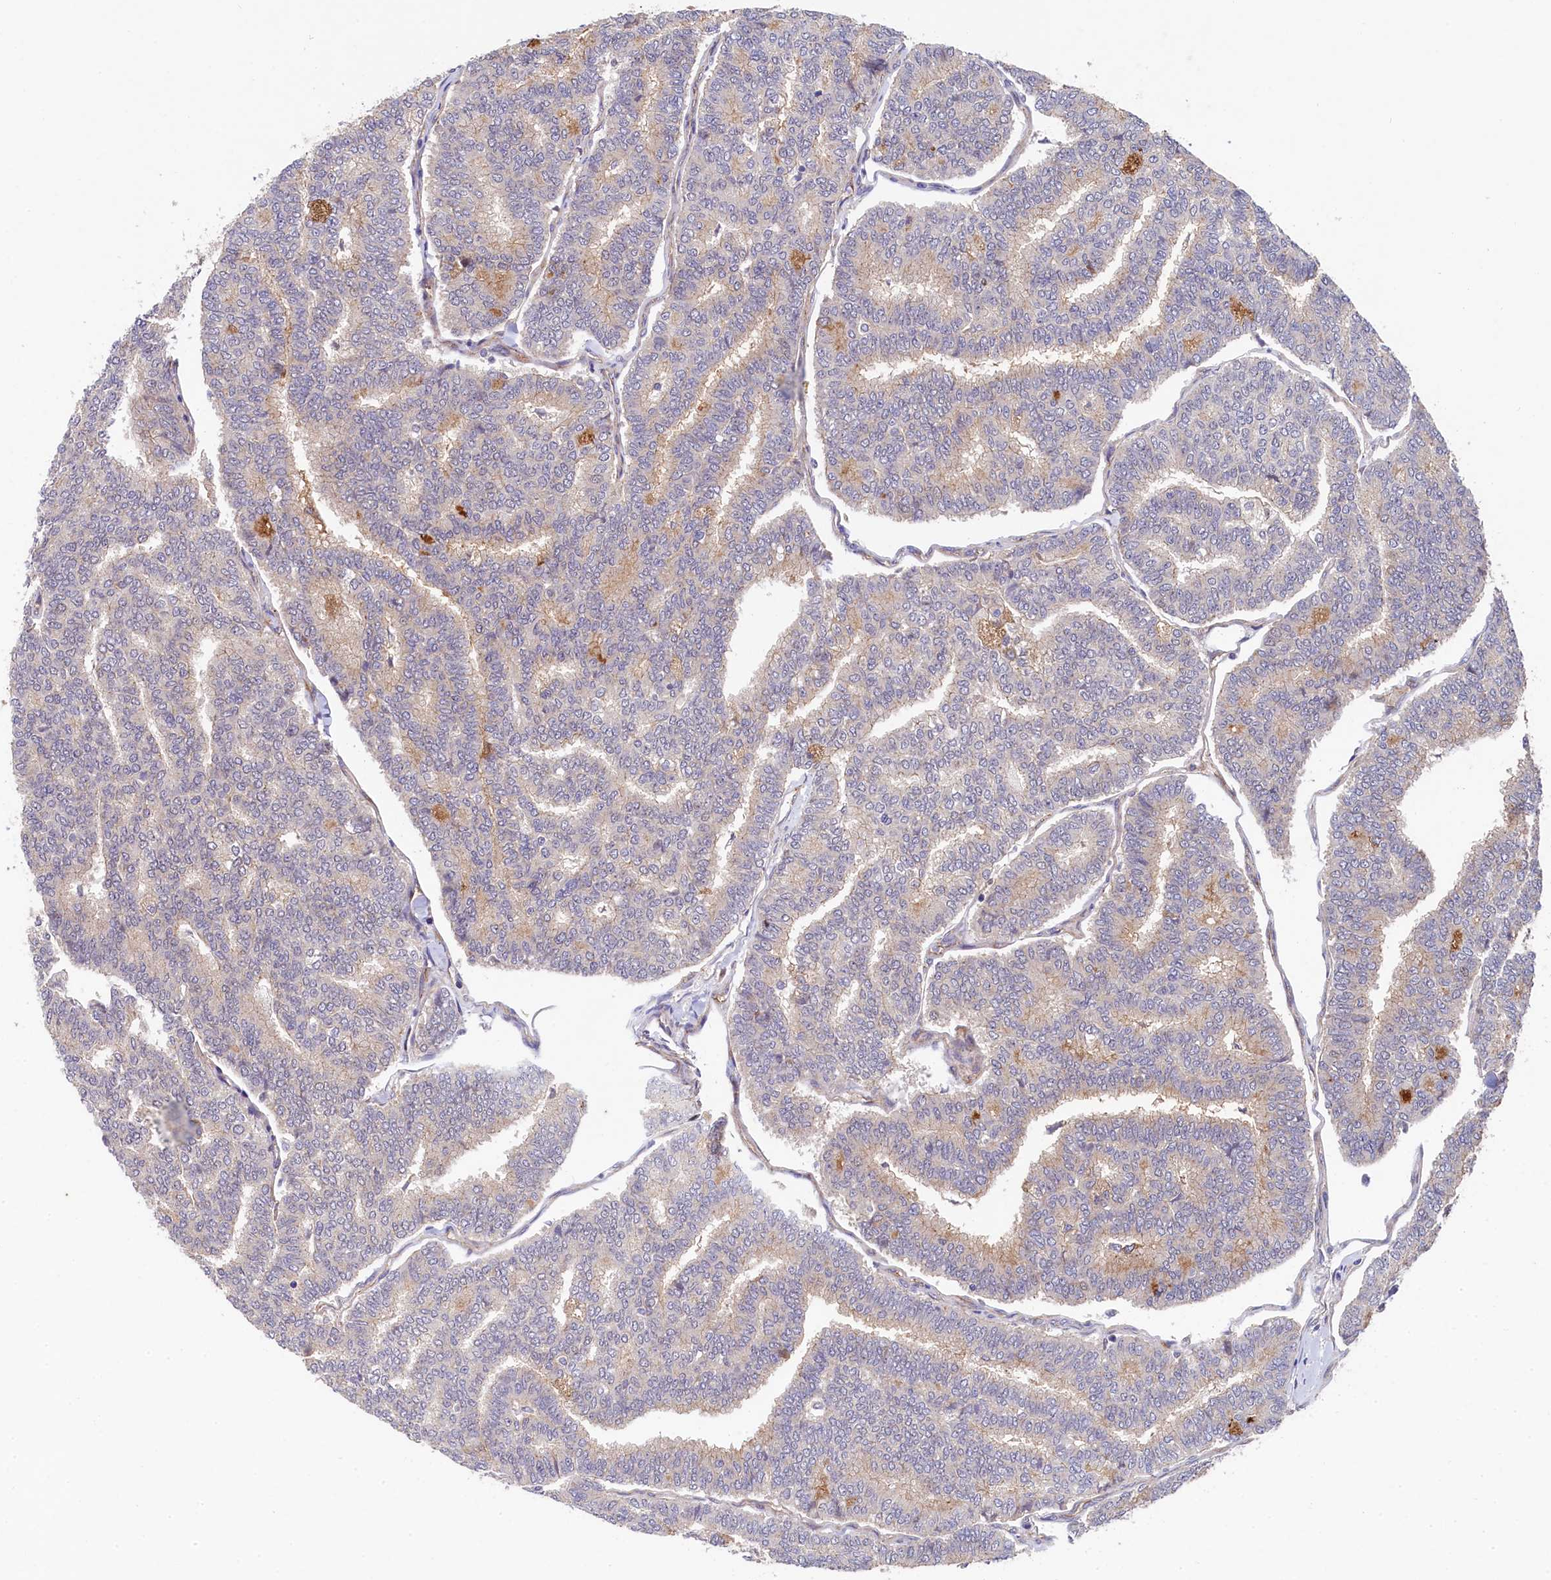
{"staining": {"intensity": "negative", "quantity": "none", "location": "none"}, "tissue": "thyroid cancer", "cell_type": "Tumor cells", "image_type": "cancer", "snomed": [{"axis": "morphology", "description": "Papillary adenocarcinoma, NOS"}, {"axis": "topography", "description": "Thyroid gland"}], "caption": "Immunohistochemical staining of thyroid cancer displays no significant expression in tumor cells. (DAB (3,3'-diaminobenzidine) immunohistochemistry, high magnification).", "gene": "ARL14EP", "patient": {"sex": "female", "age": 35}}